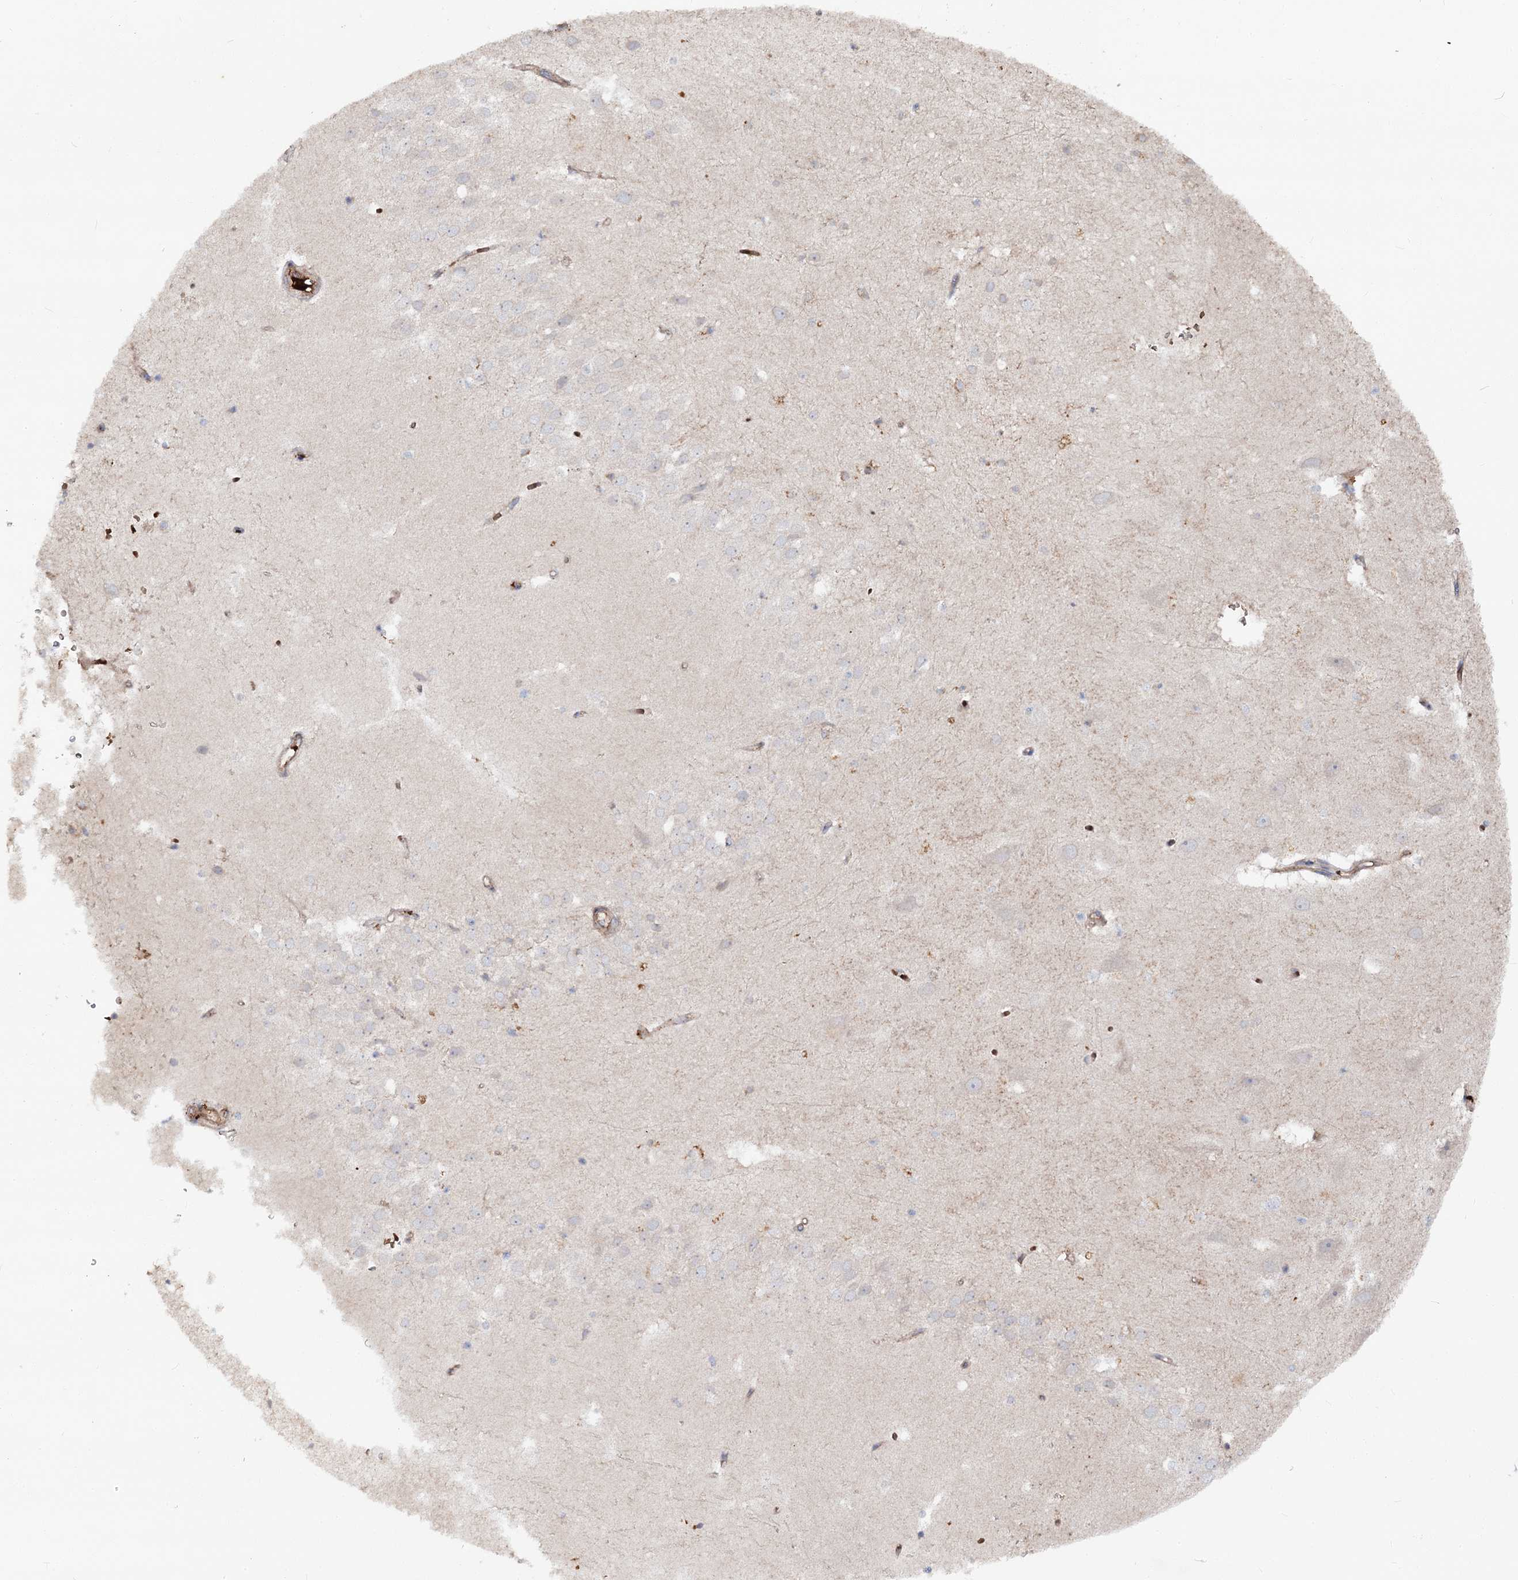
{"staining": {"intensity": "negative", "quantity": "none", "location": "none"}, "tissue": "hippocampus", "cell_type": "Glial cells", "image_type": "normal", "snomed": [{"axis": "morphology", "description": "Normal tissue, NOS"}, {"axis": "topography", "description": "Hippocampus"}], "caption": "An IHC histopathology image of benign hippocampus is shown. There is no staining in glial cells of hippocampus.", "gene": "KIAA0825", "patient": {"sex": "female", "age": 52}}